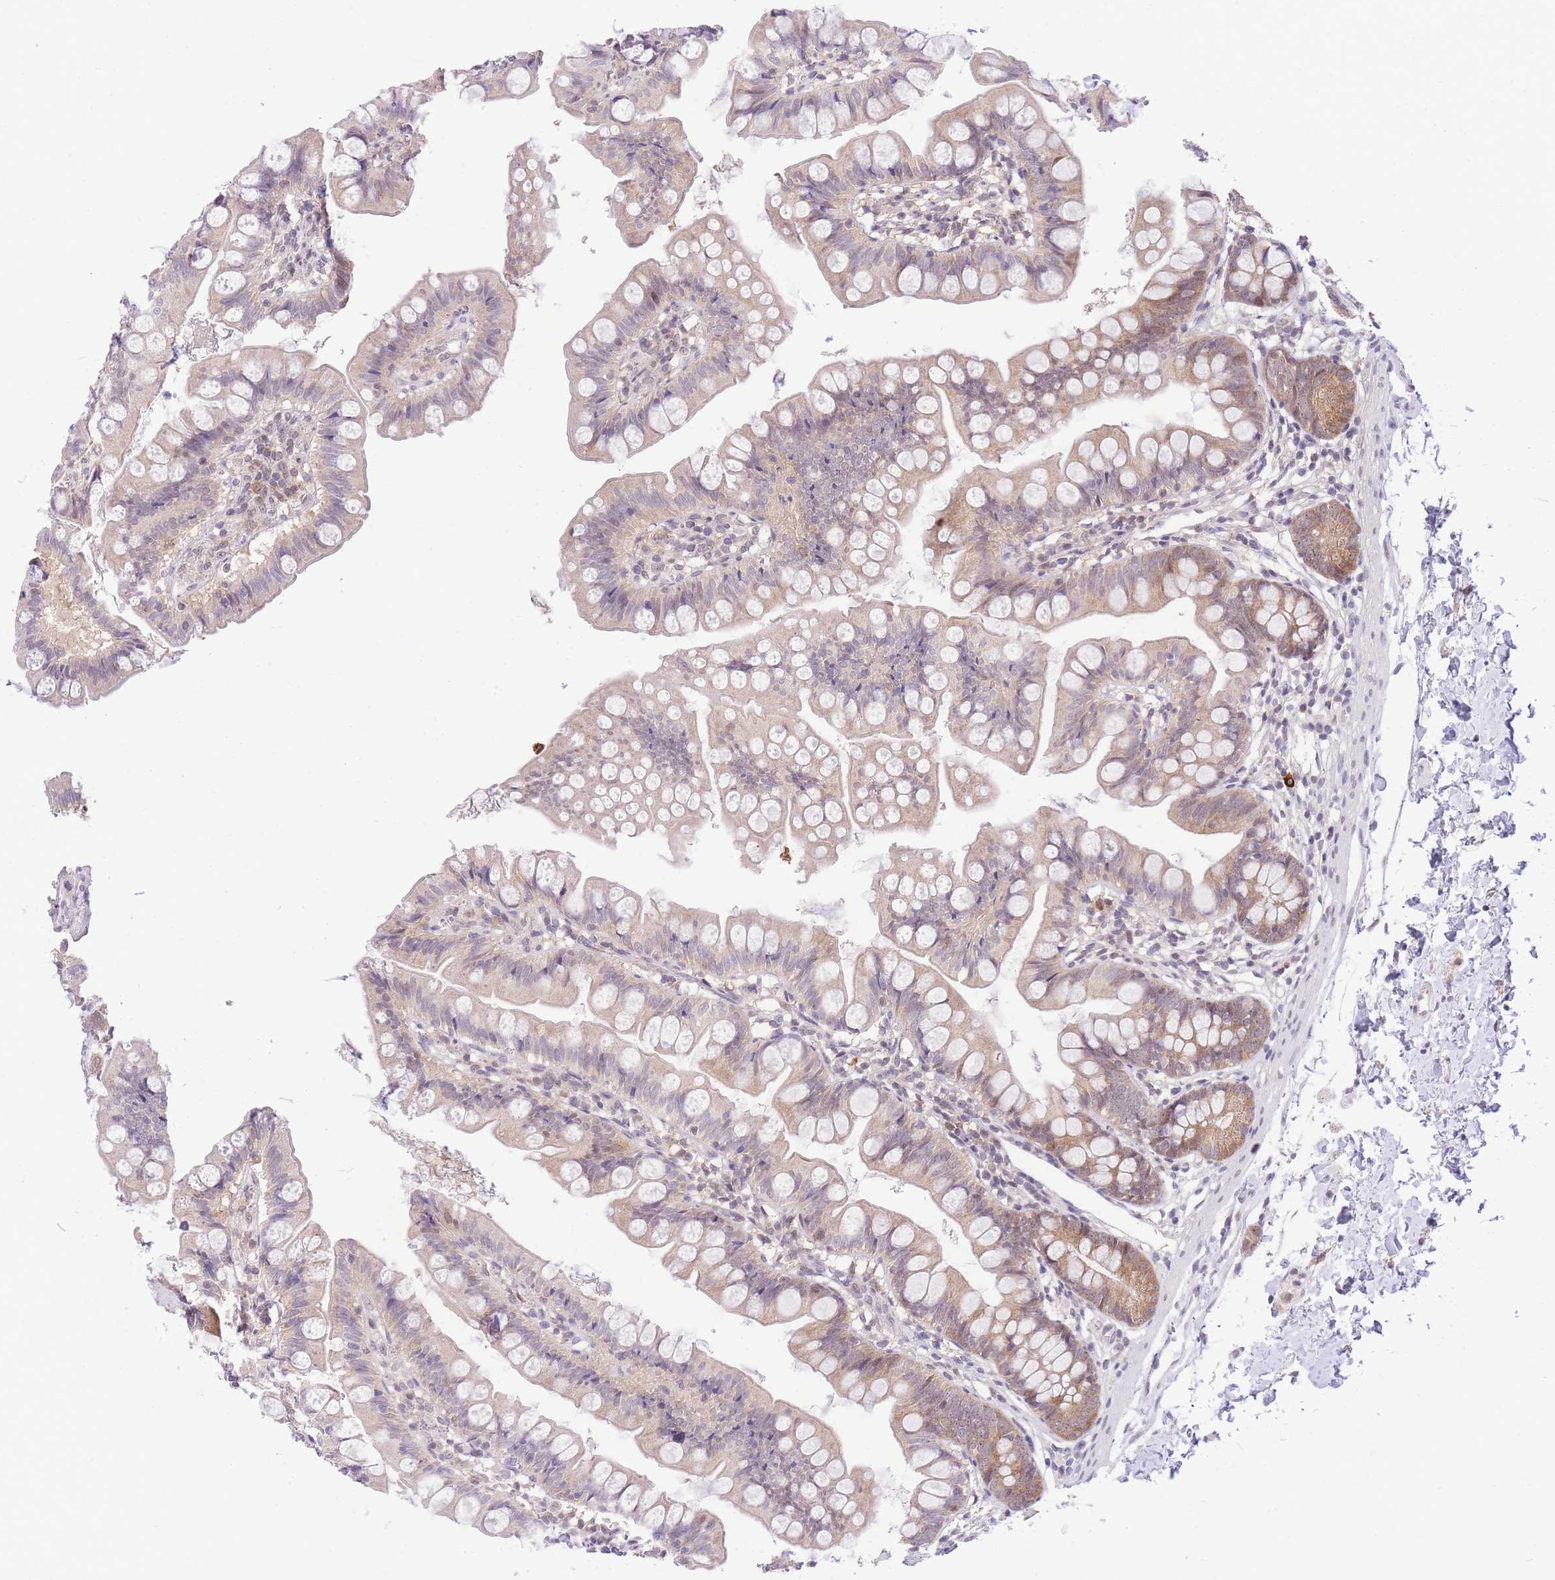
{"staining": {"intensity": "weak", "quantity": "<25%", "location": "cytoplasmic/membranous"}, "tissue": "small intestine", "cell_type": "Glandular cells", "image_type": "normal", "snomed": [{"axis": "morphology", "description": "Normal tissue, NOS"}, {"axis": "topography", "description": "Small intestine"}], "caption": "Immunohistochemistry (IHC) image of normal small intestine stained for a protein (brown), which shows no expression in glandular cells. (Immunohistochemistry (IHC), brightfield microscopy, high magnification).", "gene": "STK39", "patient": {"sex": "male", "age": 7}}